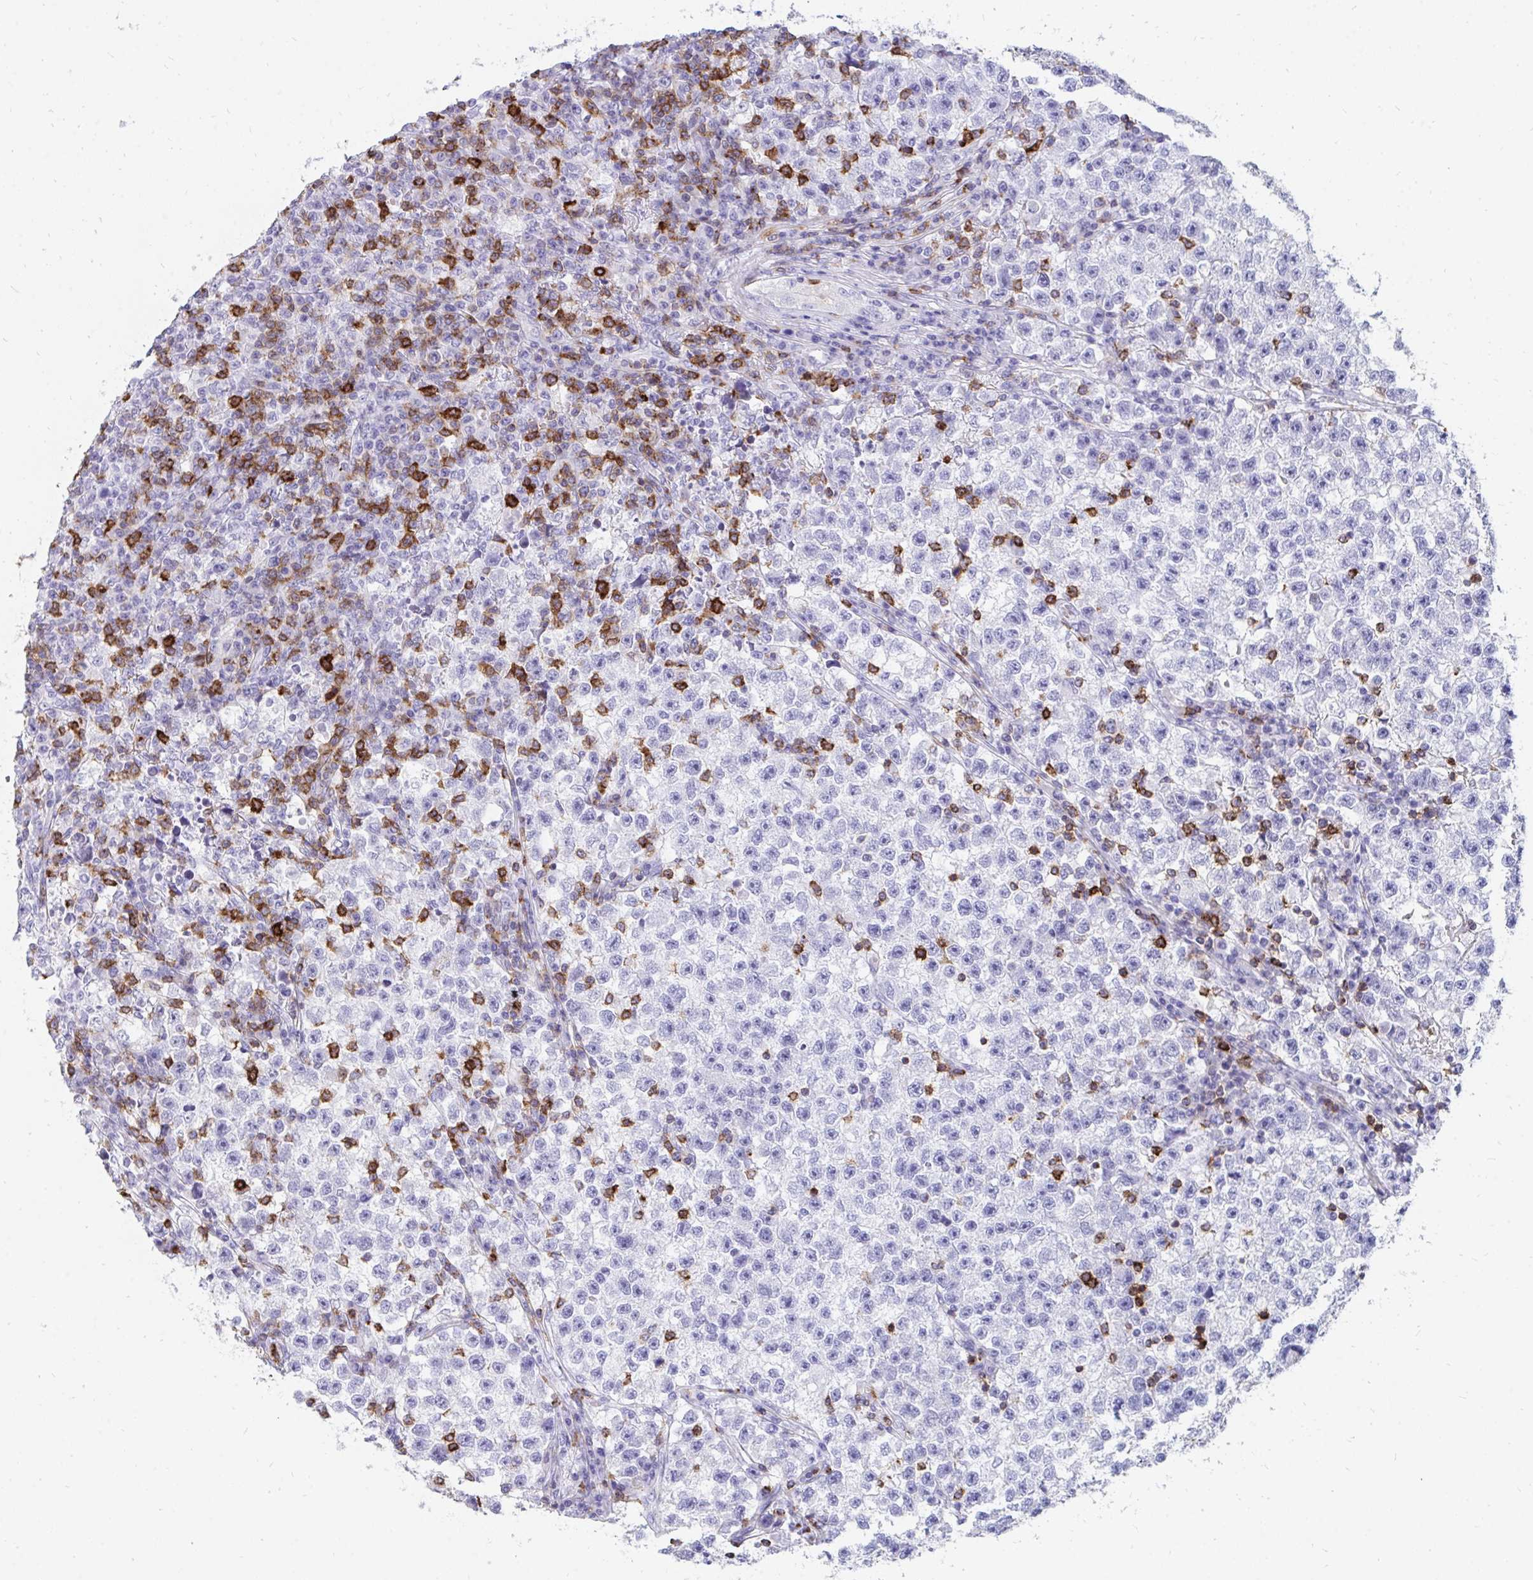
{"staining": {"intensity": "negative", "quantity": "none", "location": "none"}, "tissue": "testis cancer", "cell_type": "Tumor cells", "image_type": "cancer", "snomed": [{"axis": "morphology", "description": "Seminoma, NOS"}, {"axis": "topography", "description": "Testis"}], "caption": "The histopathology image displays no staining of tumor cells in testis cancer. Brightfield microscopy of immunohistochemistry stained with DAB (brown) and hematoxylin (blue), captured at high magnification.", "gene": "CD7", "patient": {"sex": "male", "age": 22}}